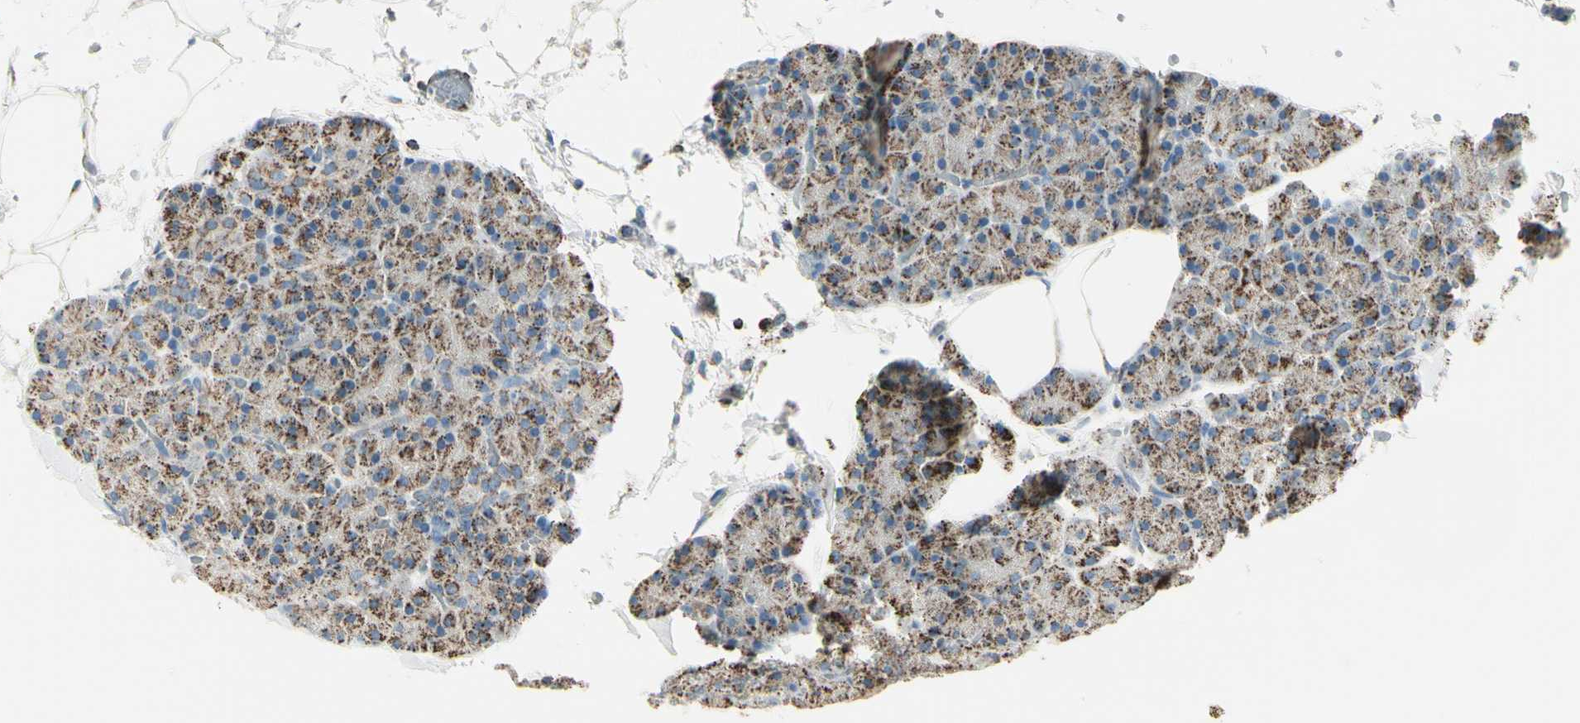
{"staining": {"intensity": "moderate", "quantity": ">75%", "location": "cytoplasmic/membranous"}, "tissue": "pancreas", "cell_type": "Exocrine glandular cells", "image_type": "normal", "snomed": [{"axis": "morphology", "description": "Normal tissue, NOS"}, {"axis": "topography", "description": "Pancreas"}], "caption": "An immunohistochemistry histopathology image of benign tissue is shown. Protein staining in brown highlights moderate cytoplasmic/membranous positivity in pancreas within exocrine glandular cells.", "gene": "ME2", "patient": {"sex": "female", "age": 35}}